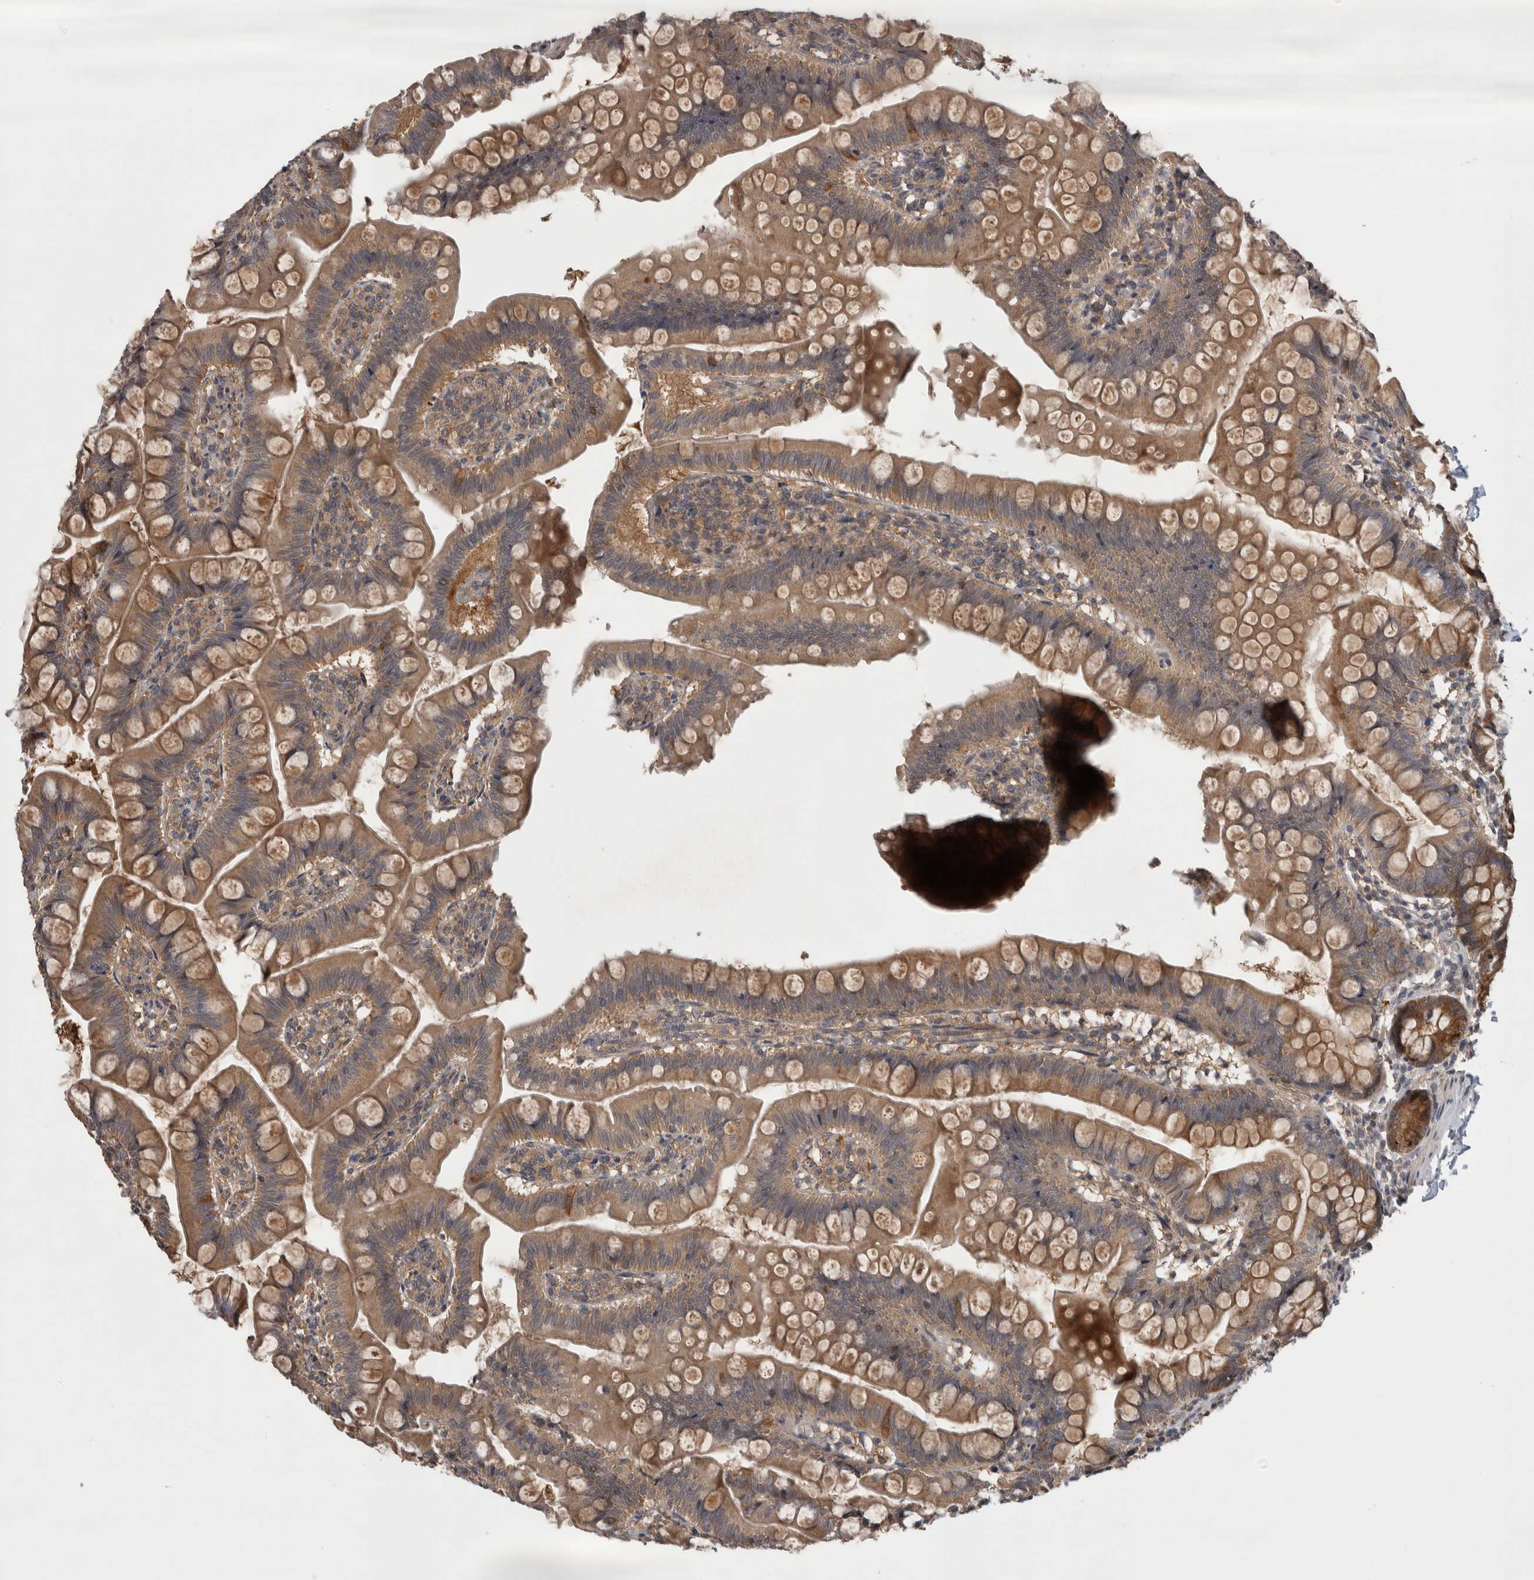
{"staining": {"intensity": "moderate", "quantity": ">75%", "location": "cytoplasmic/membranous"}, "tissue": "small intestine", "cell_type": "Glandular cells", "image_type": "normal", "snomed": [{"axis": "morphology", "description": "Normal tissue, NOS"}, {"axis": "topography", "description": "Small intestine"}], "caption": "Protein expression analysis of benign small intestine shows moderate cytoplasmic/membranous expression in about >75% of glandular cells. (brown staining indicates protein expression, while blue staining denotes nuclei).", "gene": "TRMT61B", "patient": {"sex": "male", "age": 7}}